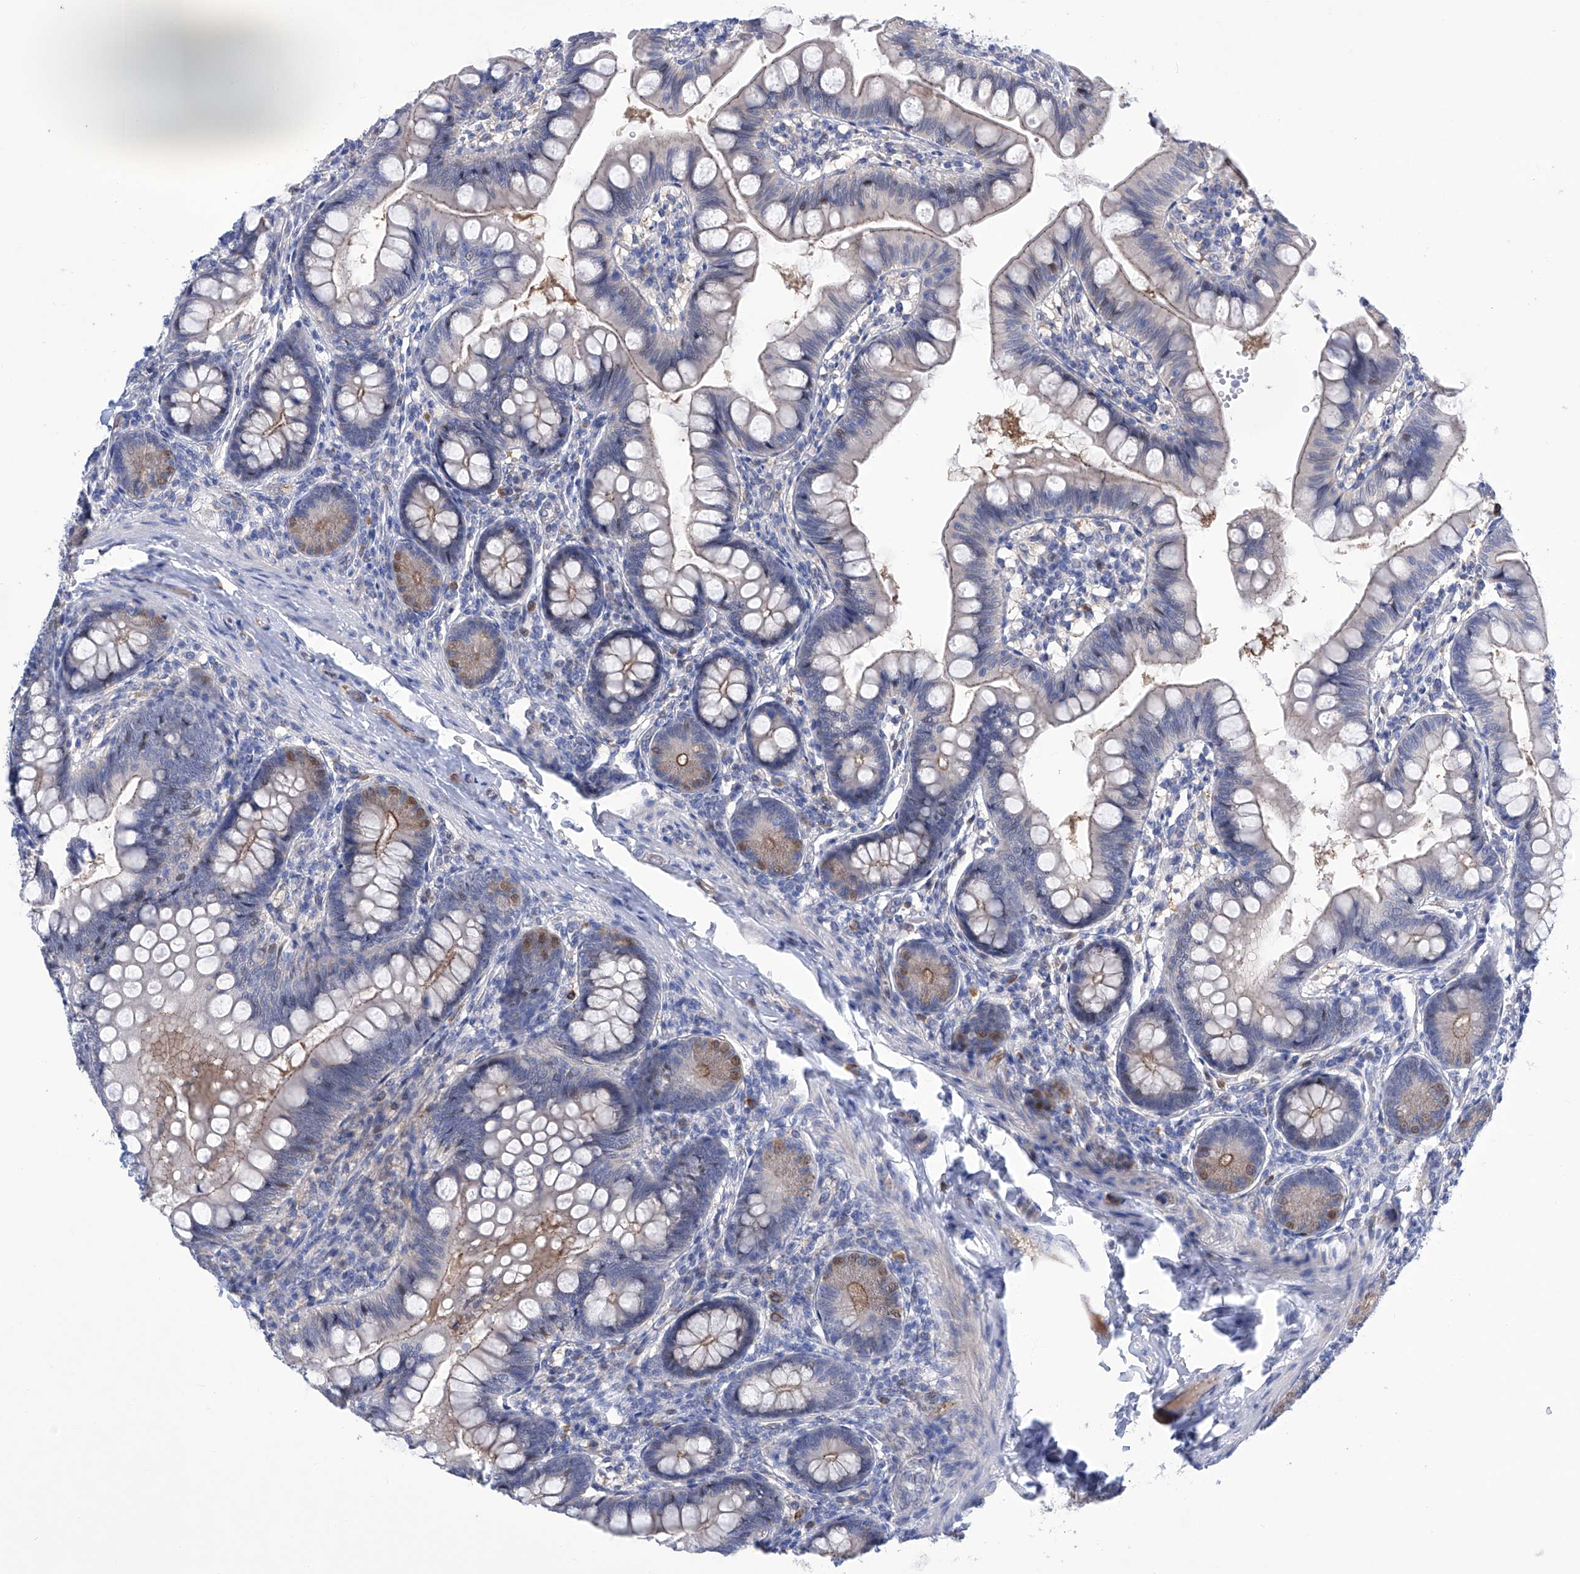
{"staining": {"intensity": "moderate", "quantity": "<25%", "location": "cytoplasmic/membranous,nuclear"}, "tissue": "small intestine", "cell_type": "Glandular cells", "image_type": "normal", "snomed": [{"axis": "morphology", "description": "Normal tissue, NOS"}, {"axis": "topography", "description": "Small intestine"}], "caption": "IHC image of unremarkable human small intestine stained for a protein (brown), which displays low levels of moderate cytoplasmic/membranous,nuclear staining in about <25% of glandular cells.", "gene": "PGM3", "patient": {"sex": "male", "age": 7}}